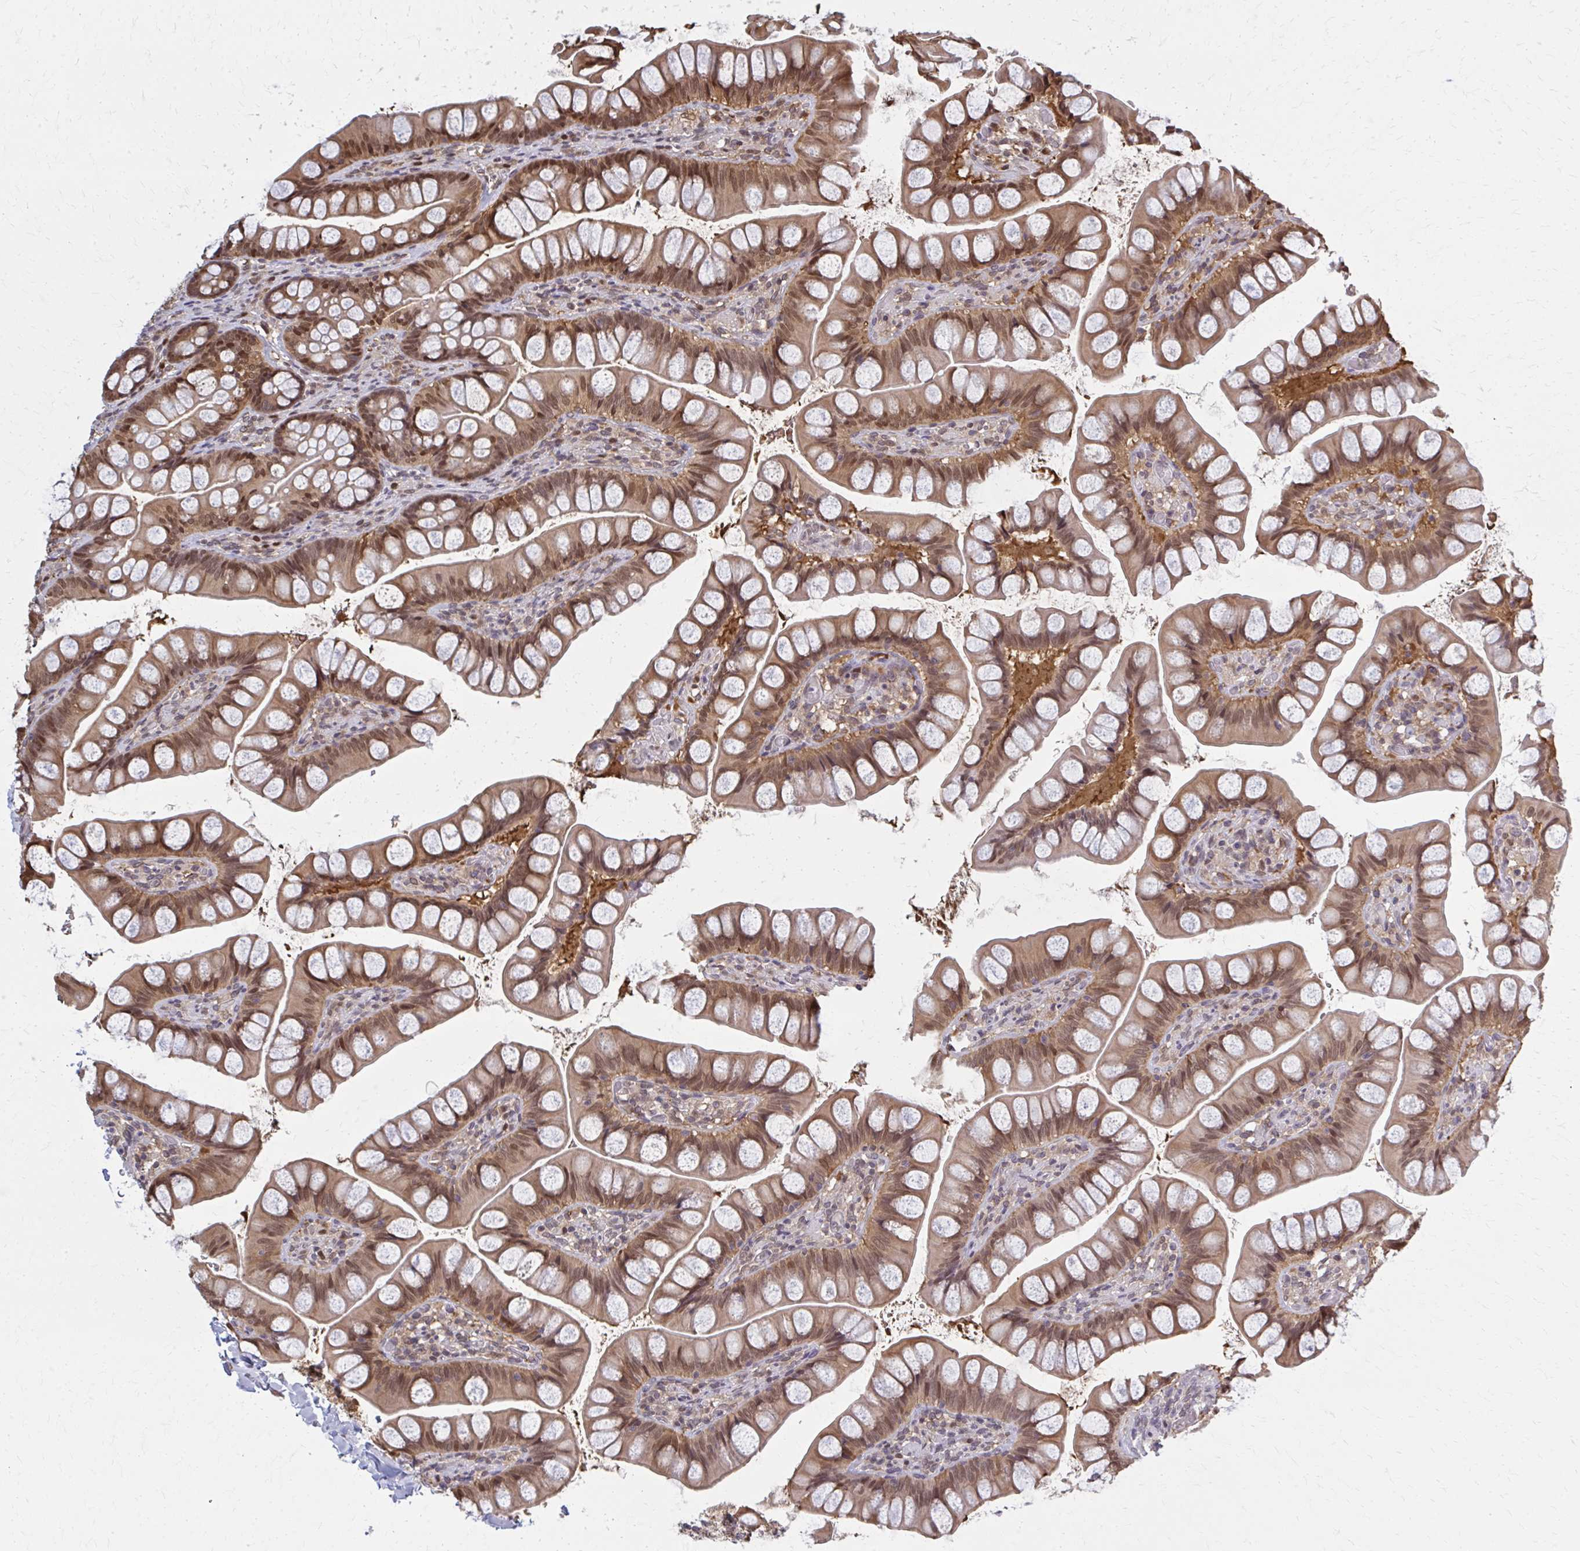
{"staining": {"intensity": "moderate", "quantity": ">75%", "location": "cytoplasmic/membranous,nuclear"}, "tissue": "small intestine", "cell_type": "Glandular cells", "image_type": "normal", "snomed": [{"axis": "morphology", "description": "Normal tissue, NOS"}, {"axis": "topography", "description": "Small intestine"}], "caption": "Immunohistochemical staining of unremarkable human small intestine displays moderate cytoplasmic/membranous,nuclear protein staining in approximately >75% of glandular cells. The protein of interest is shown in brown color, while the nuclei are stained blue.", "gene": "MDH1", "patient": {"sex": "male", "age": 70}}